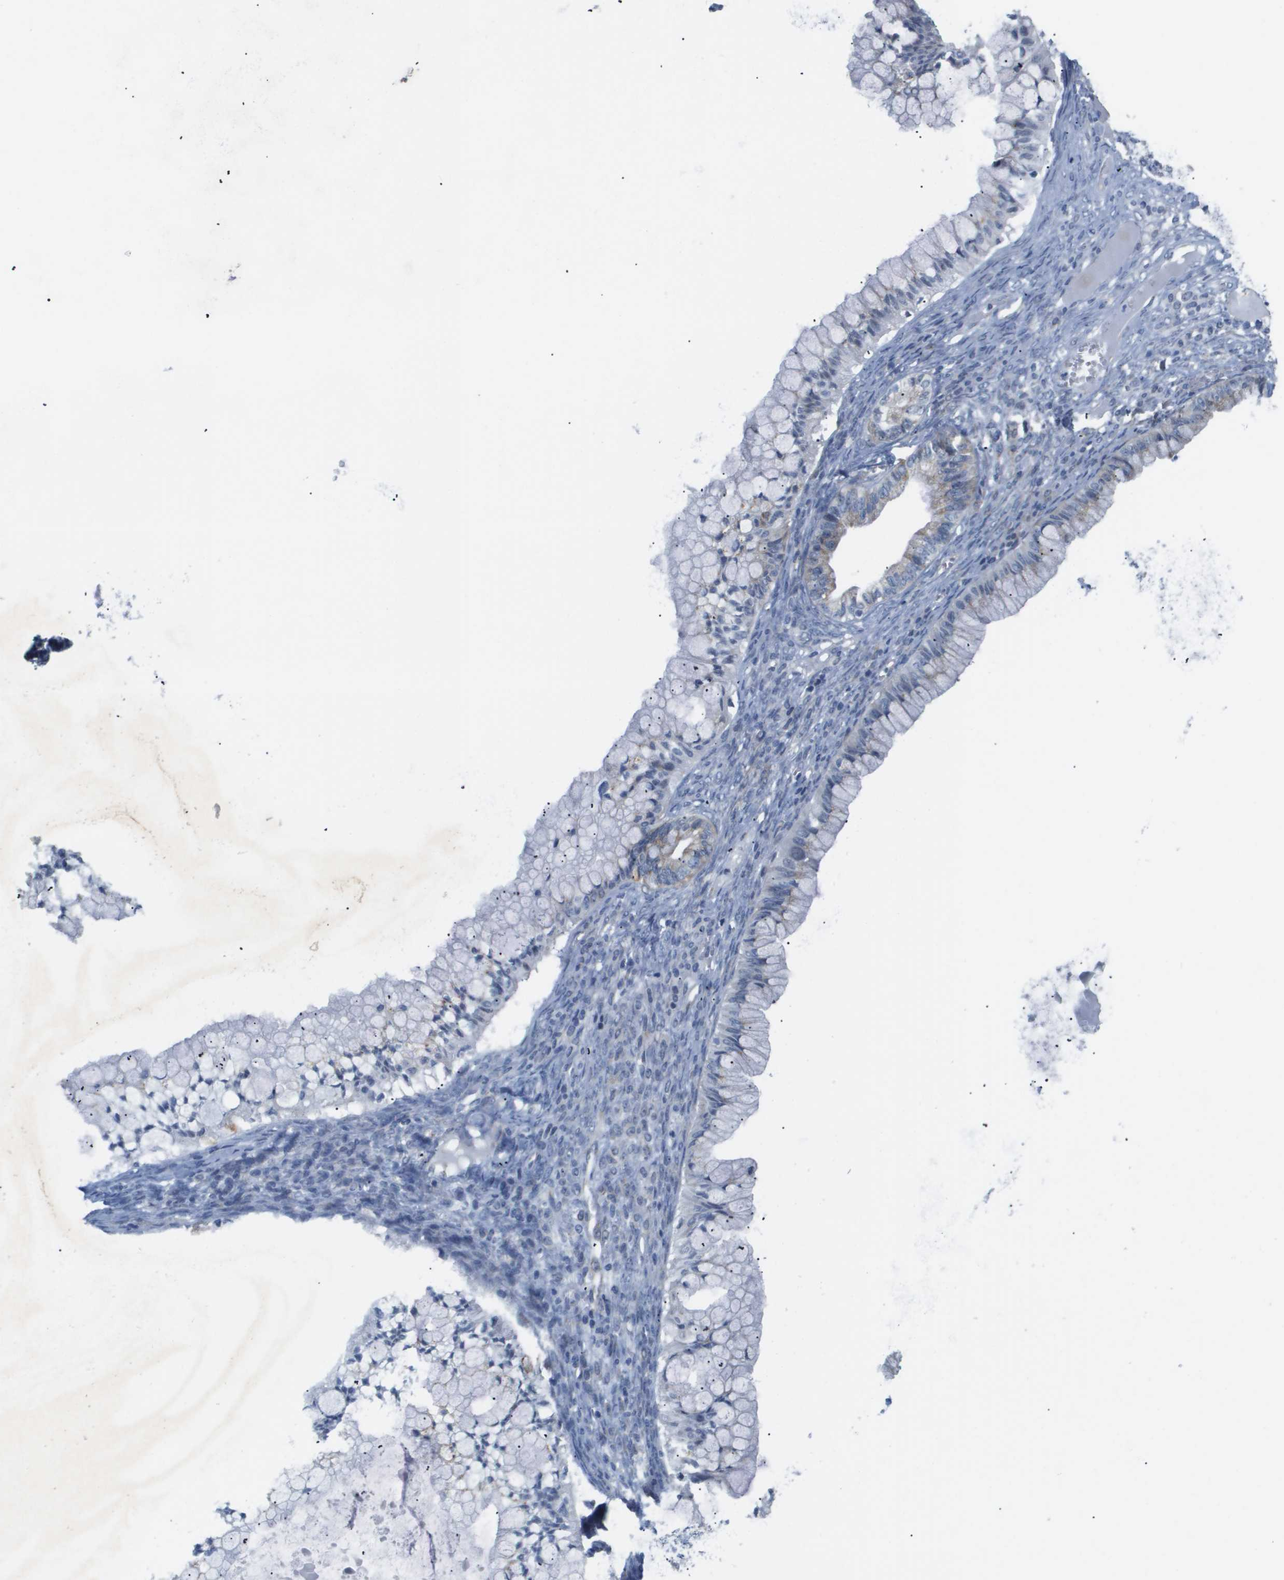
{"staining": {"intensity": "negative", "quantity": "none", "location": "none"}, "tissue": "ovarian cancer", "cell_type": "Tumor cells", "image_type": "cancer", "snomed": [{"axis": "morphology", "description": "Cystadenocarcinoma, mucinous, NOS"}, {"axis": "topography", "description": "Ovary"}], "caption": "Immunohistochemical staining of ovarian mucinous cystadenocarcinoma shows no significant positivity in tumor cells. Nuclei are stained in blue.", "gene": "OTUD5", "patient": {"sex": "female", "age": 57}}